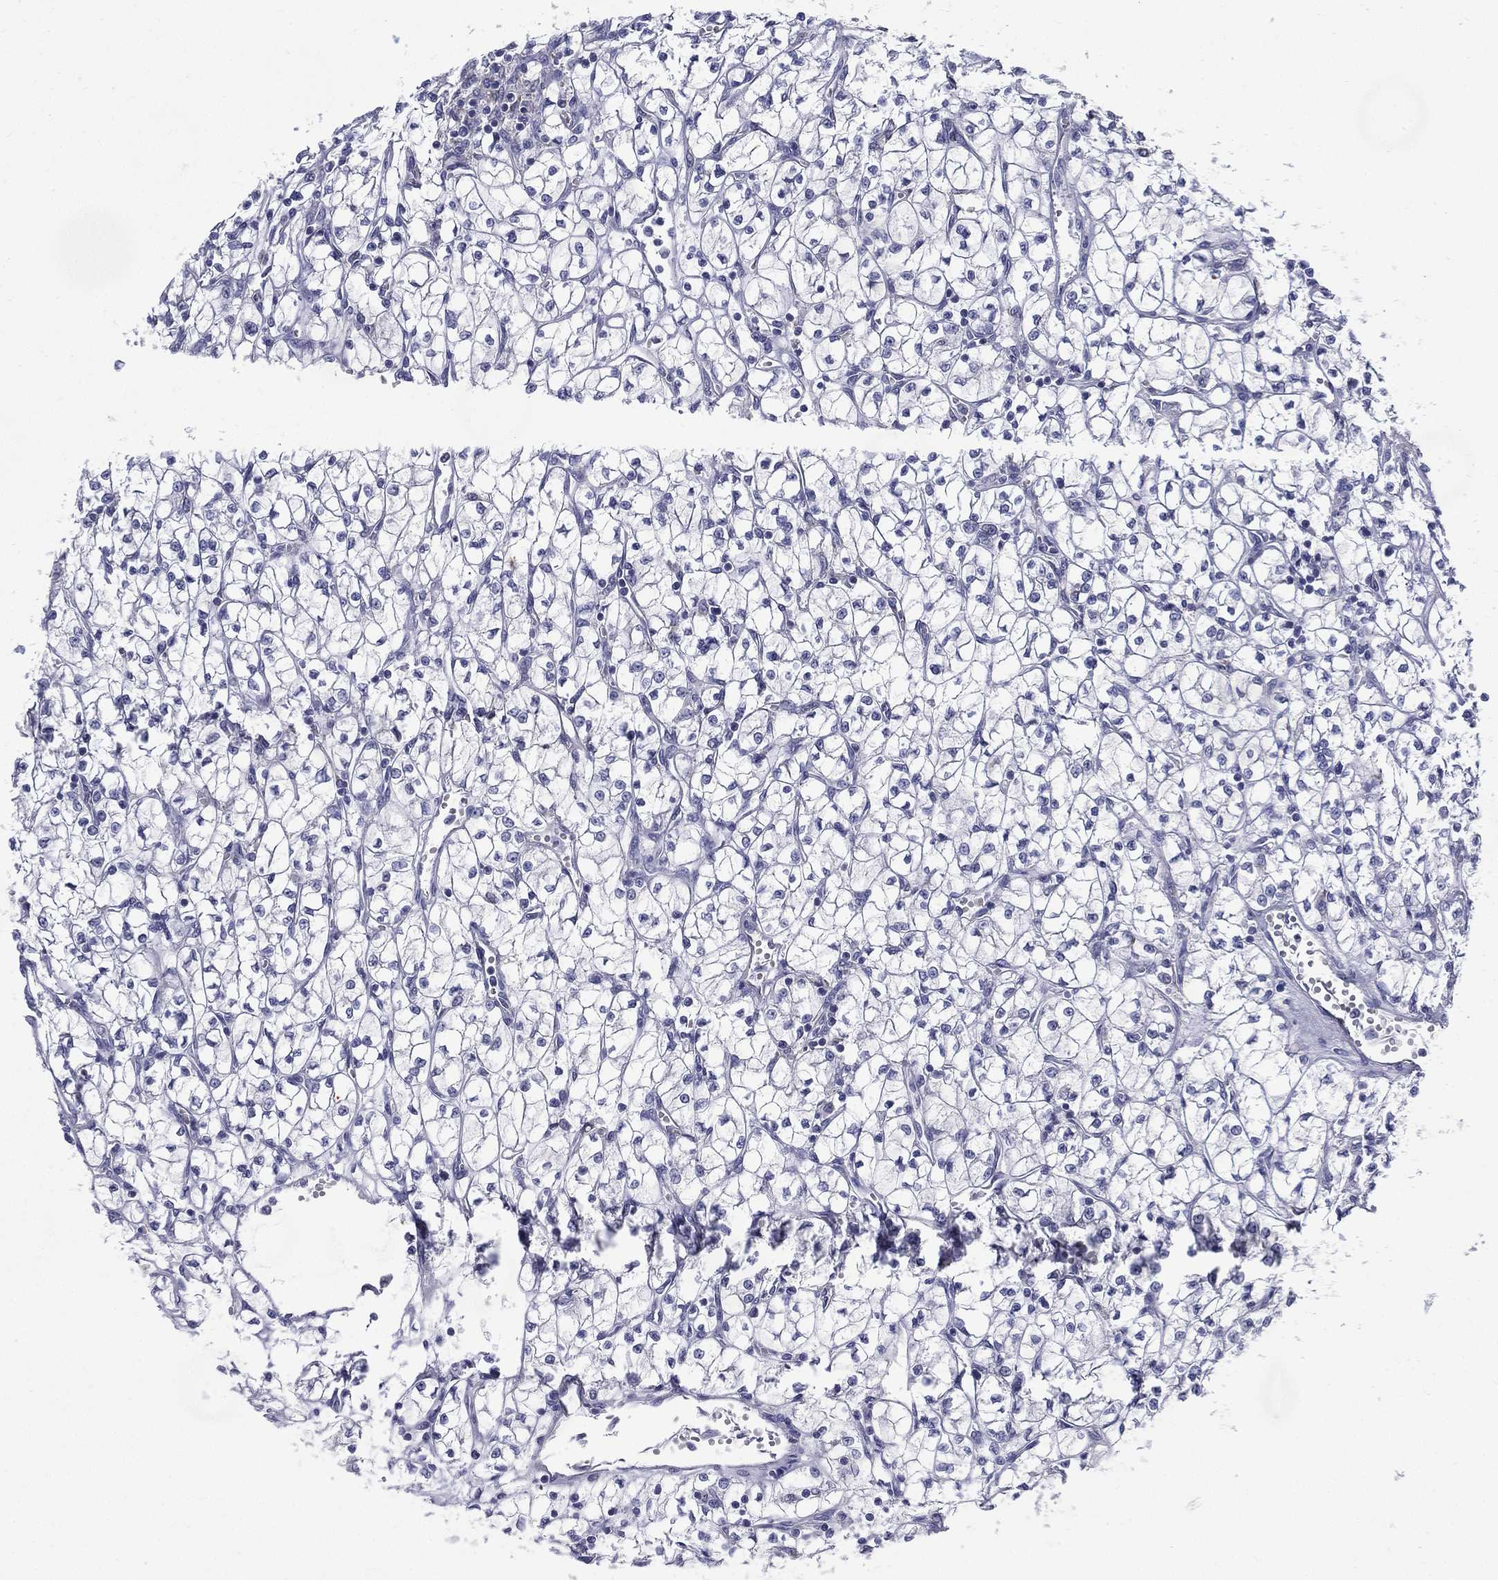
{"staining": {"intensity": "negative", "quantity": "none", "location": "none"}, "tissue": "renal cancer", "cell_type": "Tumor cells", "image_type": "cancer", "snomed": [{"axis": "morphology", "description": "Adenocarcinoma, NOS"}, {"axis": "topography", "description": "Kidney"}], "caption": "DAB (3,3'-diaminobenzidine) immunohistochemical staining of adenocarcinoma (renal) reveals no significant expression in tumor cells.", "gene": "C19orf18", "patient": {"sex": "female", "age": 64}}